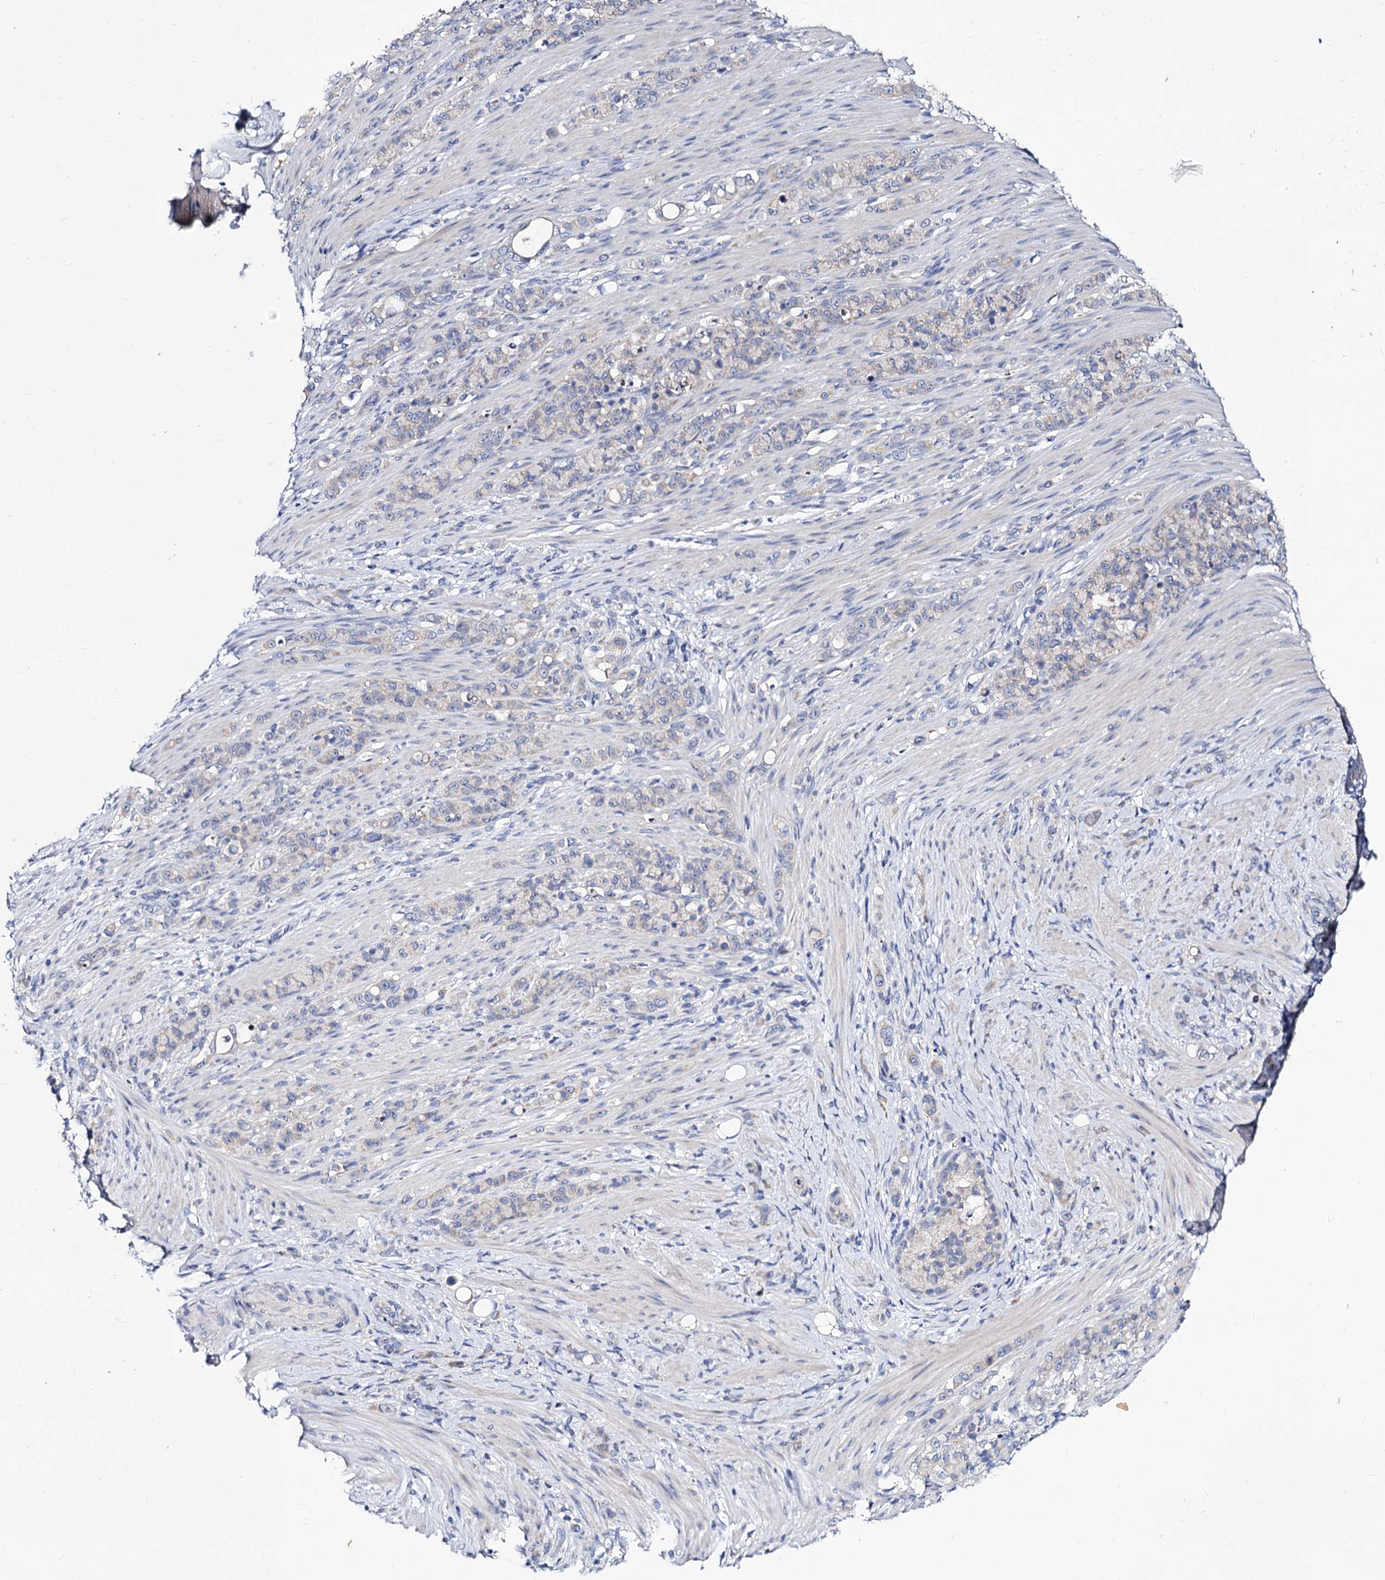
{"staining": {"intensity": "negative", "quantity": "none", "location": "none"}, "tissue": "stomach cancer", "cell_type": "Tumor cells", "image_type": "cancer", "snomed": [{"axis": "morphology", "description": "Adenocarcinoma, NOS"}, {"axis": "topography", "description": "Stomach"}], "caption": "High power microscopy micrograph of an IHC histopathology image of stomach cancer (adenocarcinoma), revealing no significant staining in tumor cells. (Immunohistochemistry, brightfield microscopy, high magnification).", "gene": "PANX2", "patient": {"sex": "female", "age": 79}}